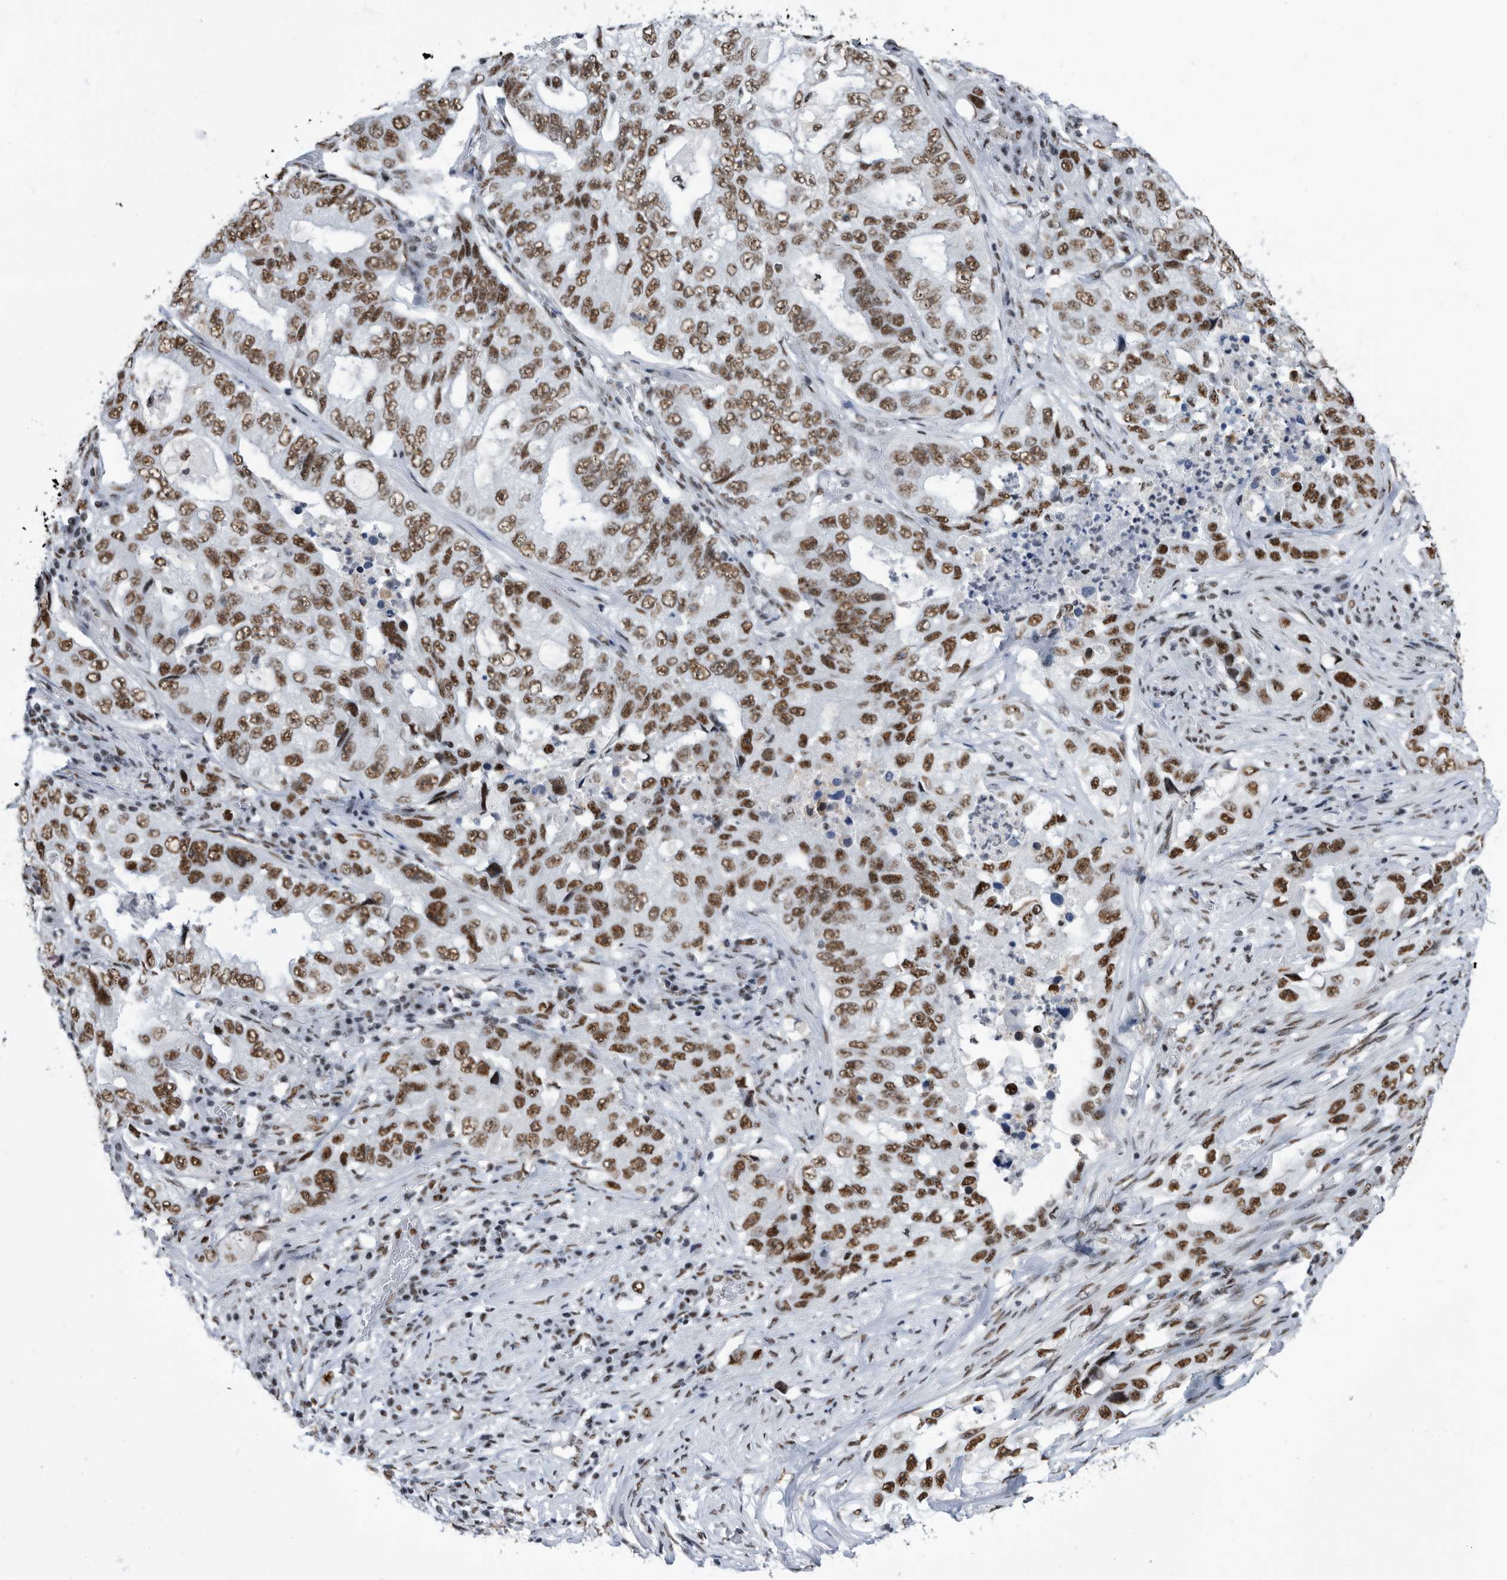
{"staining": {"intensity": "strong", "quantity": ">75%", "location": "nuclear"}, "tissue": "lung cancer", "cell_type": "Tumor cells", "image_type": "cancer", "snomed": [{"axis": "morphology", "description": "Adenocarcinoma, NOS"}, {"axis": "topography", "description": "Lung"}], "caption": "DAB immunohistochemical staining of lung cancer (adenocarcinoma) reveals strong nuclear protein staining in about >75% of tumor cells. The staining was performed using DAB, with brown indicating positive protein expression. Nuclei are stained blue with hematoxylin.", "gene": "SF3A1", "patient": {"sex": "female", "age": 51}}